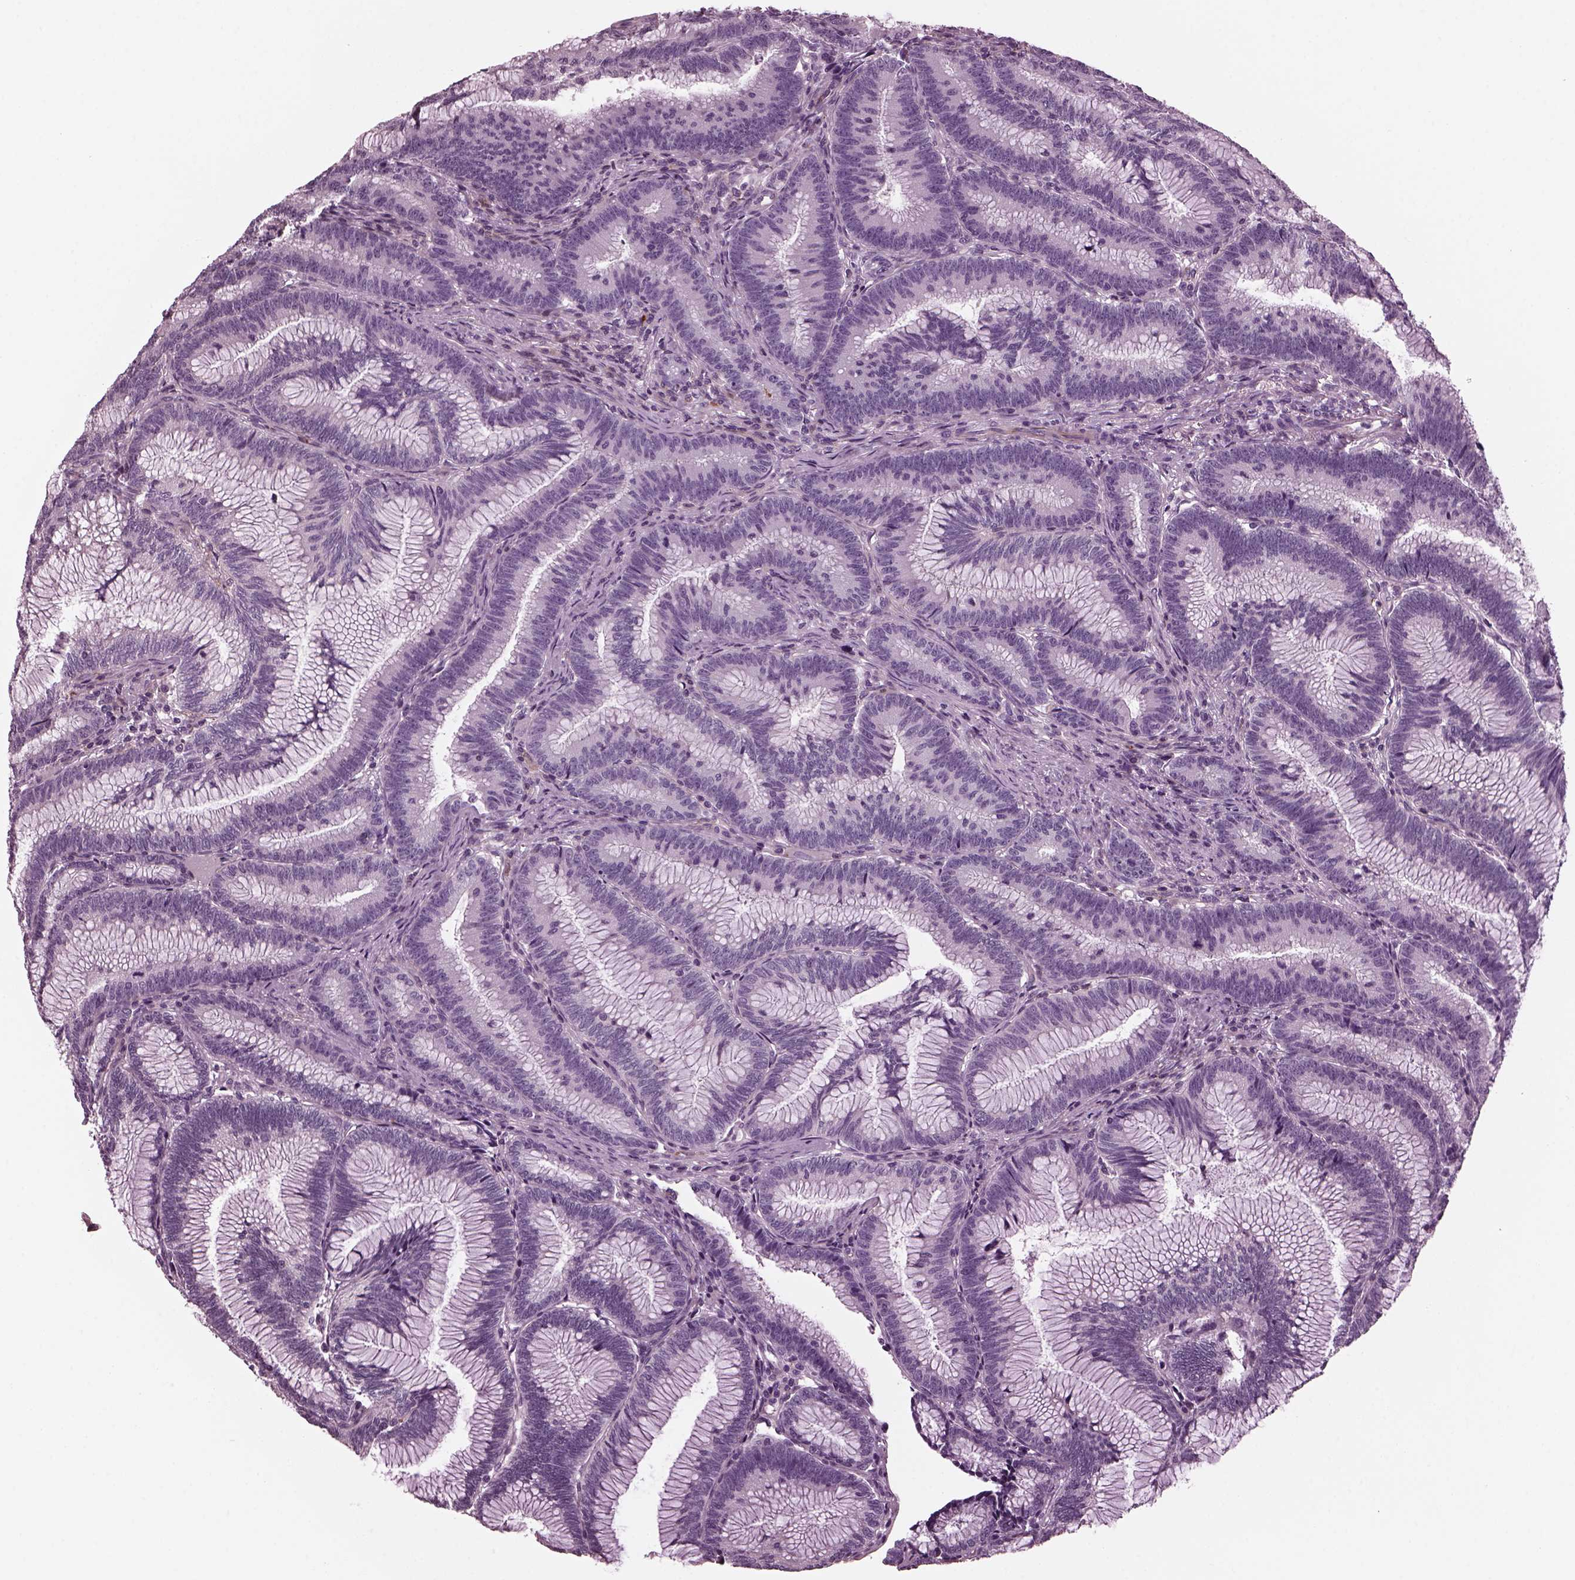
{"staining": {"intensity": "negative", "quantity": "none", "location": "none"}, "tissue": "colorectal cancer", "cell_type": "Tumor cells", "image_type": "cancer", "snomed": [{"axis": "morphology", "description": "Adenocarcinoma, NOS"}, {"axis": "topography", "description": "Colon"}], "caption": "Tumor cells show no significant staining in colorectal cancer. The staining is performed using DAB (3,3'-diaminobenzidine) brown chromogen with nuclei counter-stained in using hematoxylin.", "gene": "GDF11", "patient": {"sex": "female", "age": 78}}